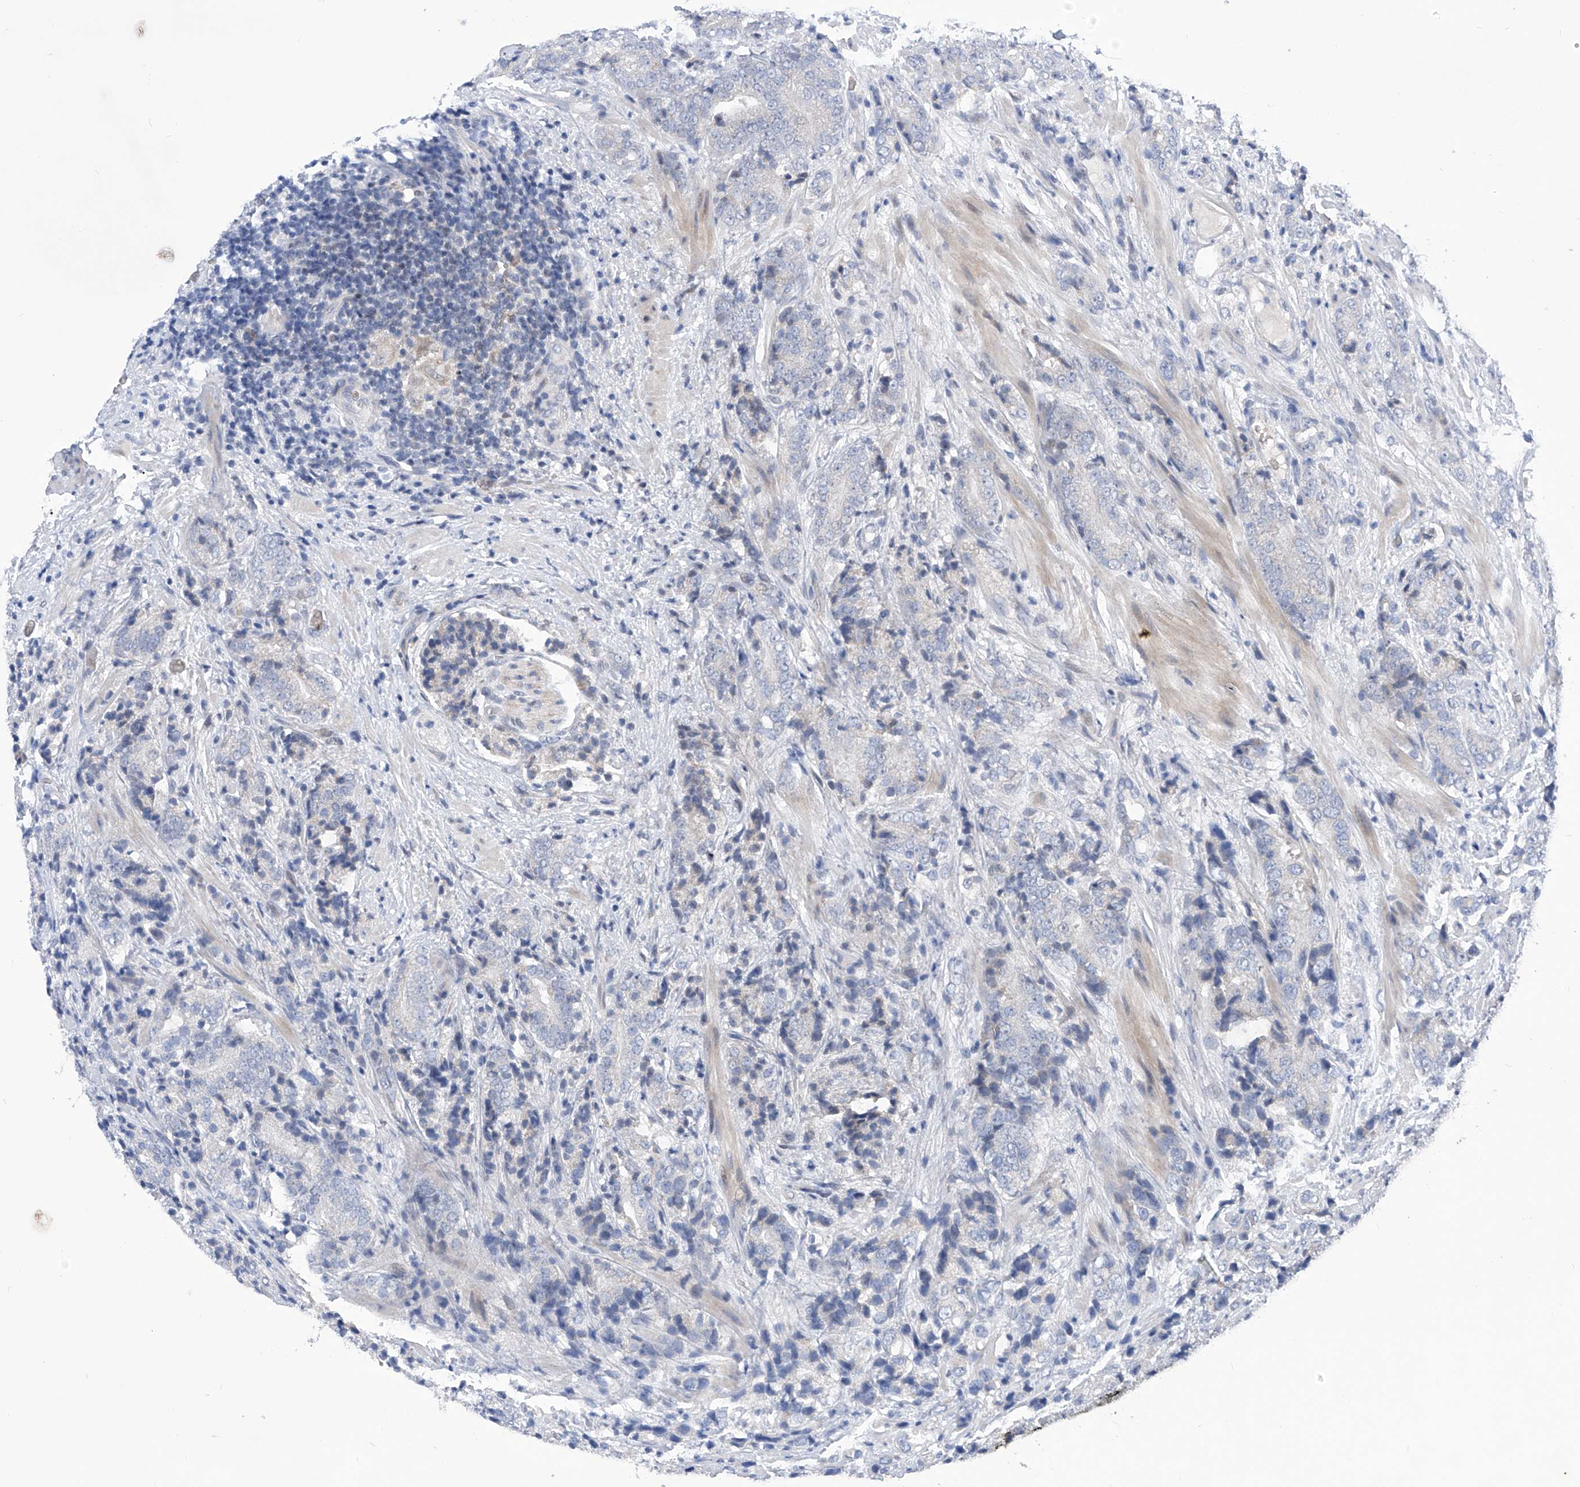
{"staining": {"intensity": "negative", "quantity": "none", "location": "none"}, "tissue": "prostate cancer", "cell_type": "Tumor cells", "image_type": "cancer", "snomed": [{"axis": "morphology", "description": "Adenocarcinoma, High grade"}, {"axis": "topography", "description": "Prostate"}], "caption": "A micrograph of human prostate cancer is negative for staining in tumor cells.", "gene": "NUFIP1", "patient": {"sex": "male", "age": 57}}